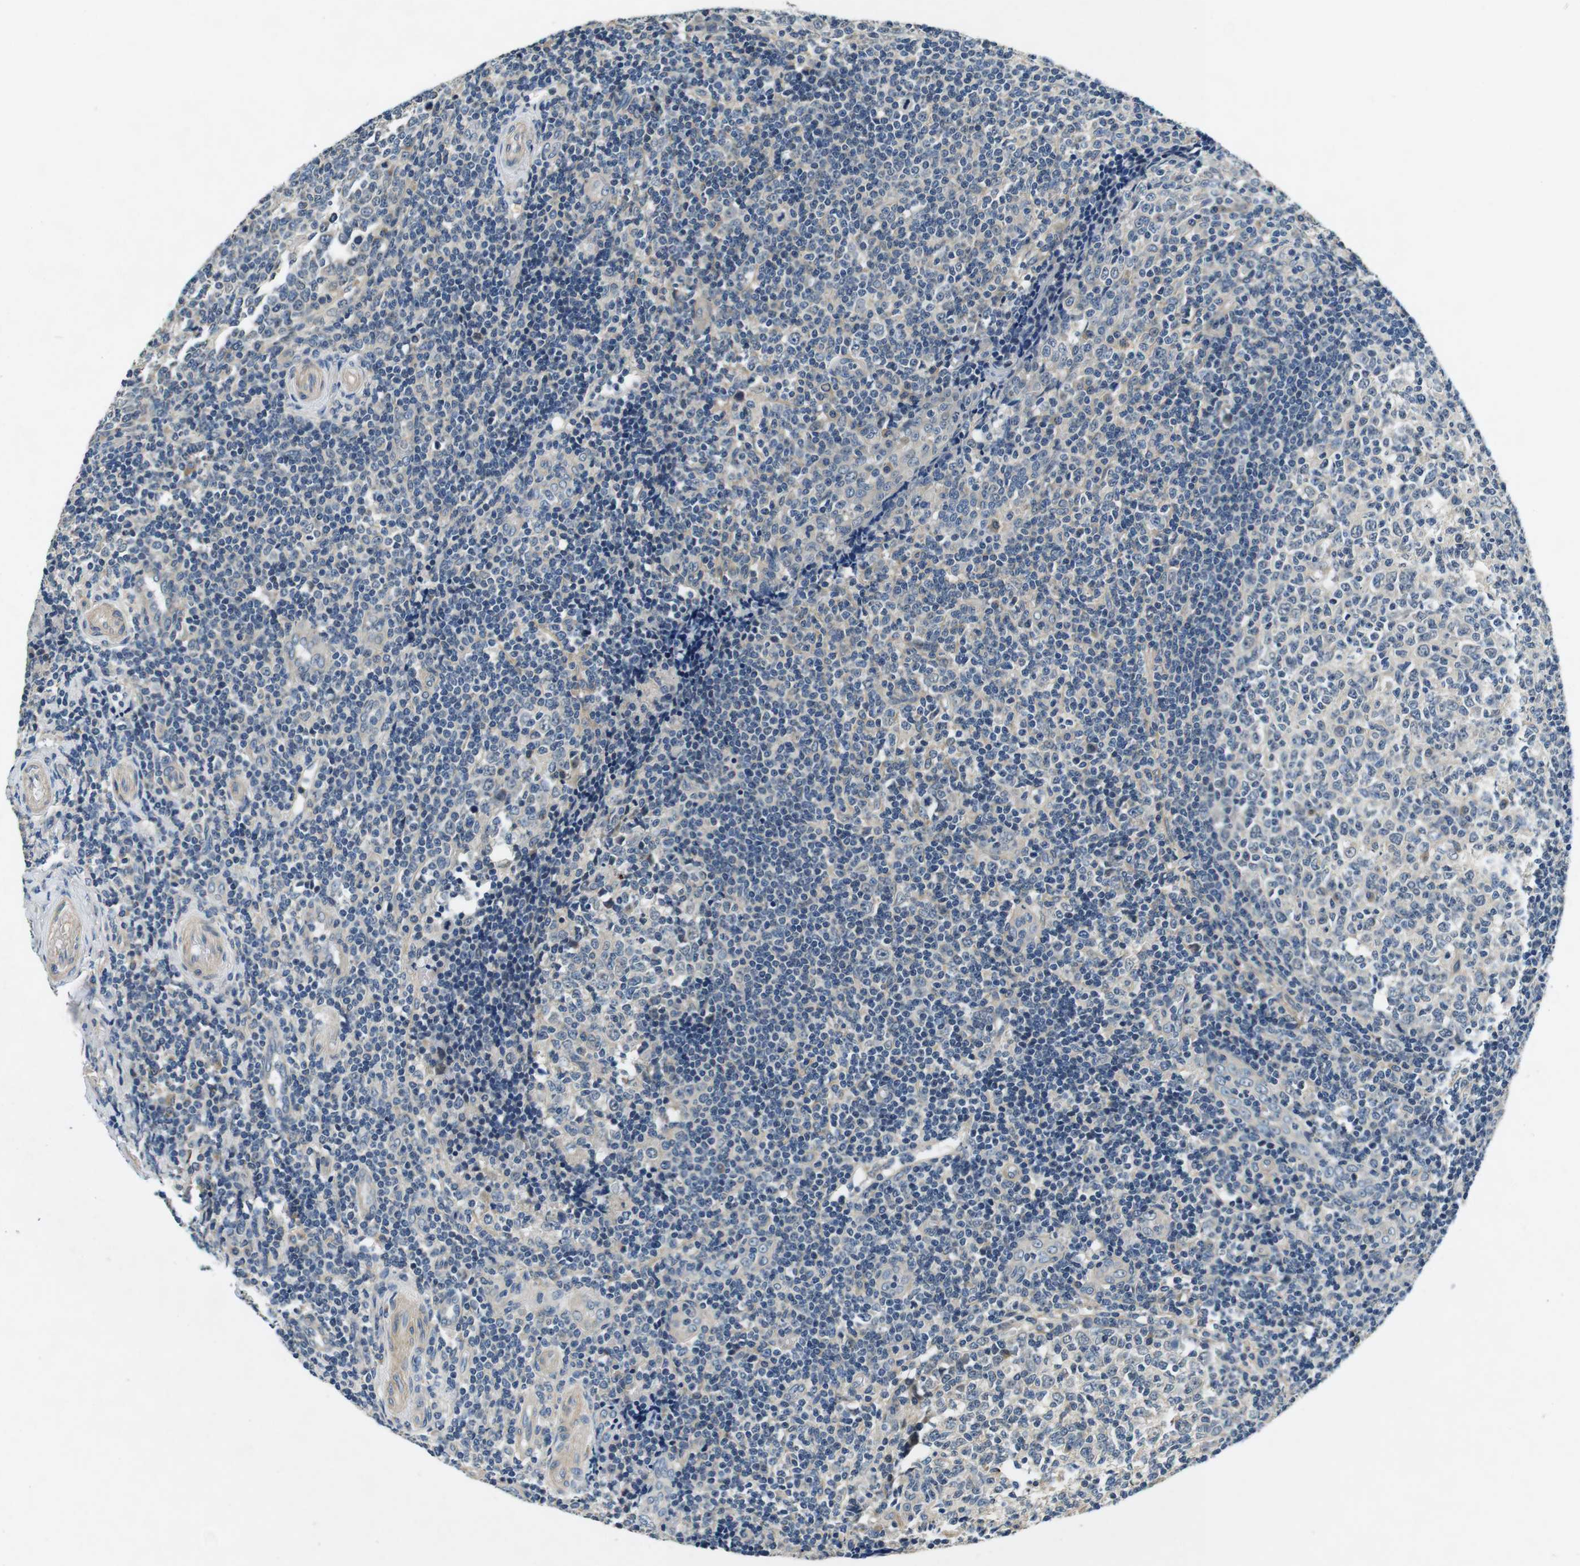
{"staining": {"intensity": "negative", "quantity": "none", "location": "none"}, "tissue": "tonsil", "cell_type": "Germinal center cells", "image_type": "normal", "snomed": [{"axis": "morphology", "description": "Normal tissue, NOS"}, {"axis": "topography", "description": "Tonsil"}], "caption": "High power microscopy image of an immunohistochemistry (IHC) micrograph of unremarkable tonsil, revealing no significant staining in germinal center cells.", "gene": "DTNA", "patient": {"sex": "female", "age": 19}}